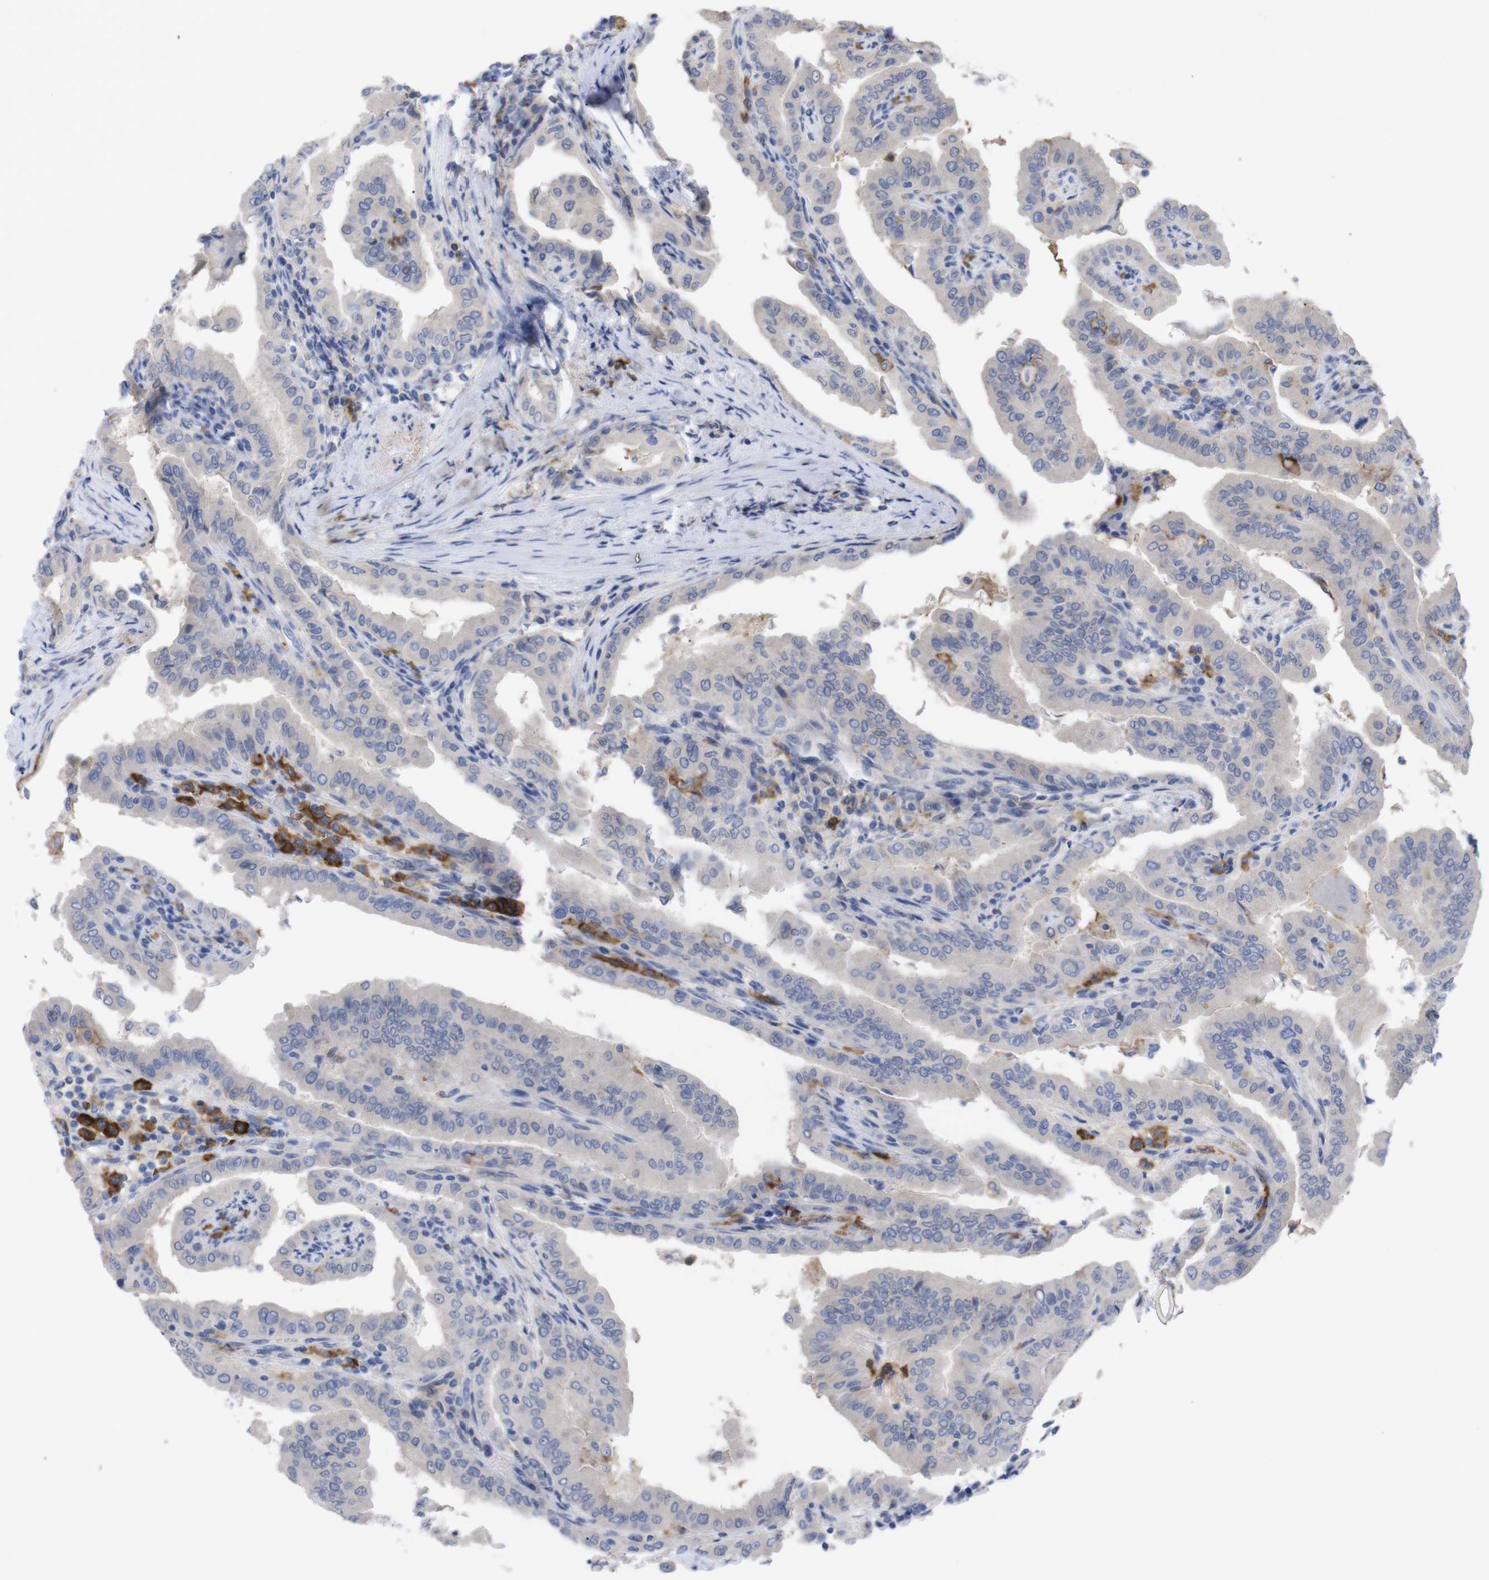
{"staining": {"intensity": "negative", "quantity": "none", "location": "none"}, "tissue": "thyroid cancer", "cell_type": "Tumor cells", "image_type": "cancer", "snomed": [{"axis": "morphology", "description": "Papillary adenocarcinoma, NOS"}, {"axis": "topography", "description": "Thyroid gland"}], "caption": "Protein analysis of thyroid cancer reveals no significant positivity in tumor cells.", "gene": "C5AR1", "patient": {"sex": "male", "age": 33}}